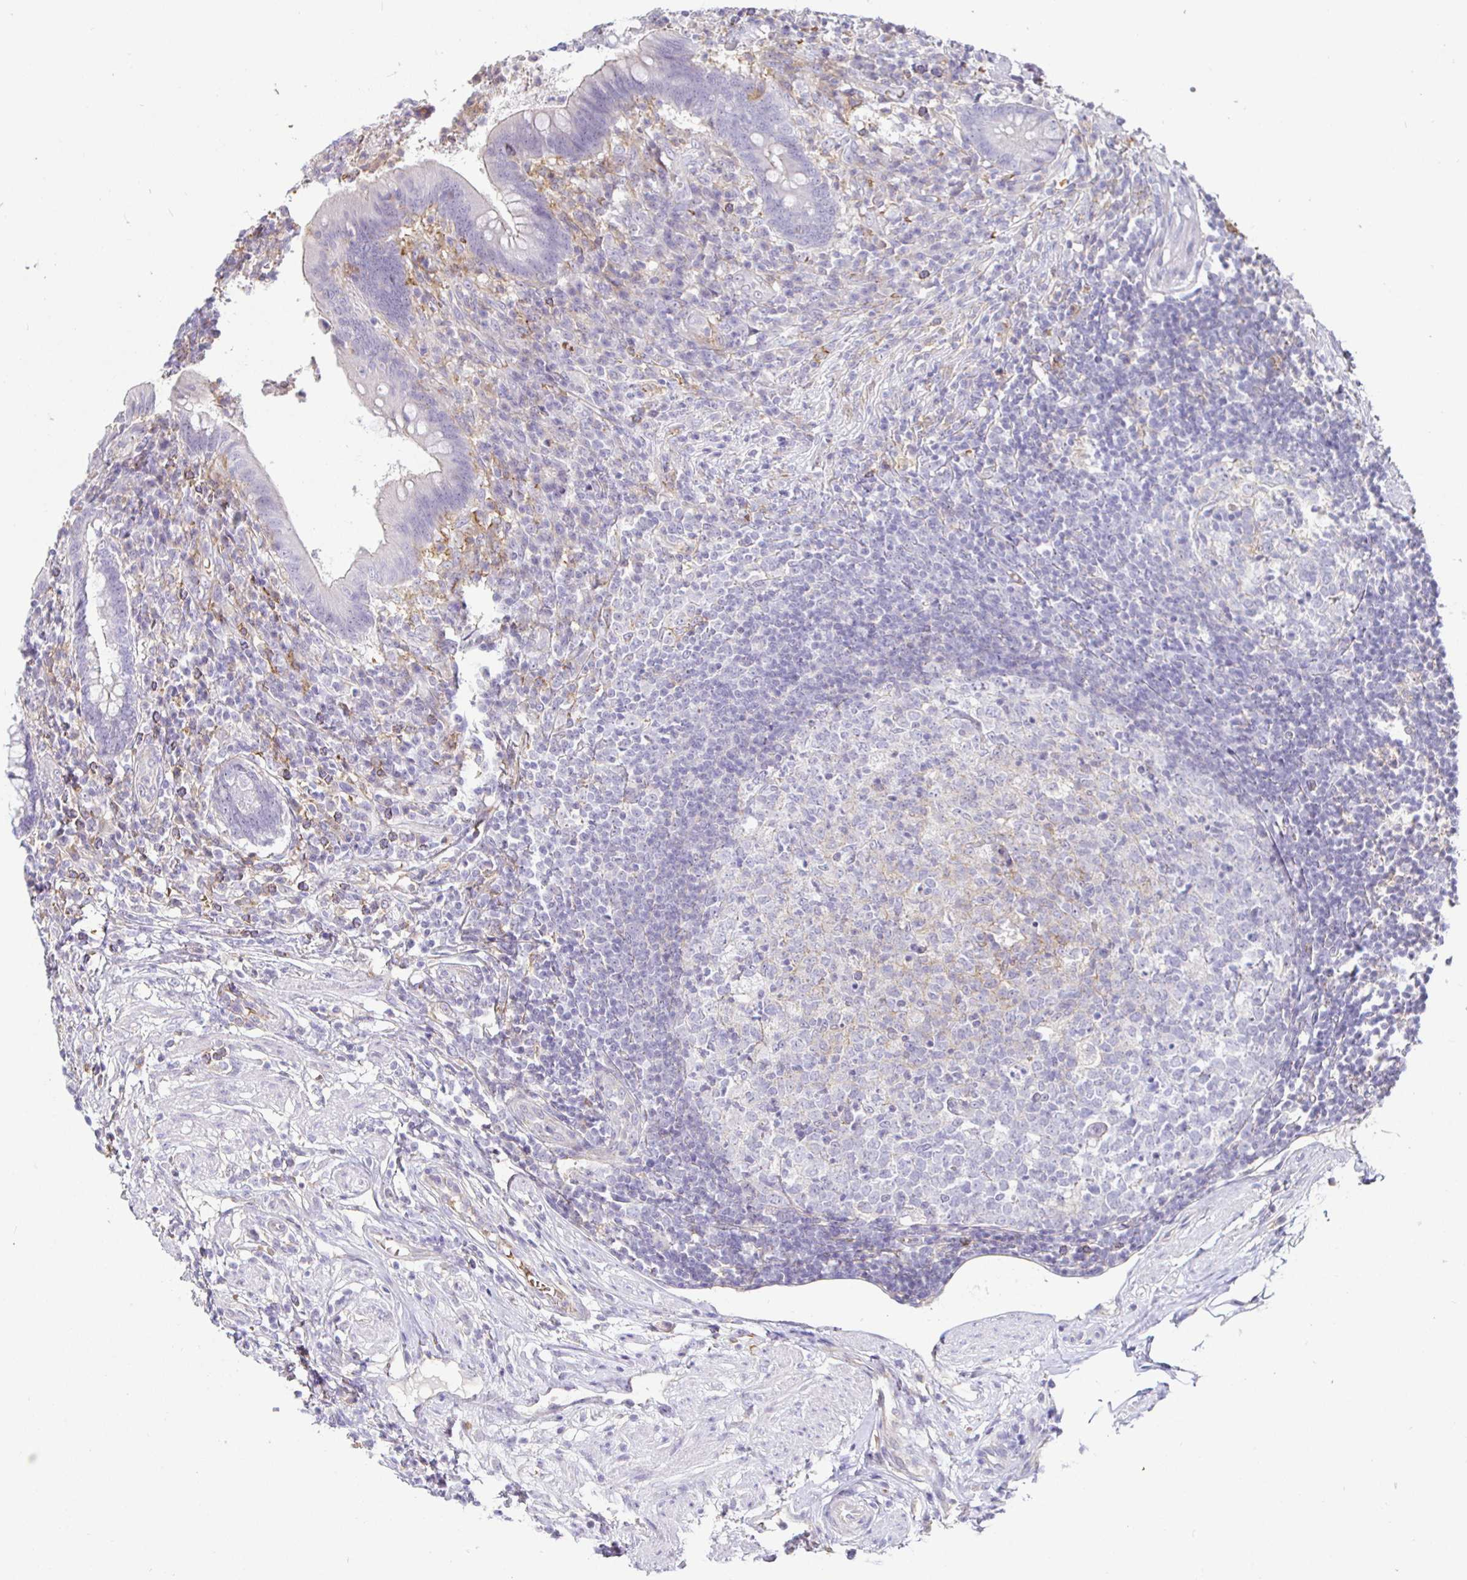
{"staining": {"intensity": "negative", "quantity": "none", "location": "none"}, "tissue": "appendix", "cell_type": "Glandular cells", "image_type": "normal", "snomed": [{"axis": "morphology", "description": "Normal tissue, NOS"}, {"axis": "topography", "description": "Appendix"}], "caption": "Immunohistochemistry (IHC) histopathology image of normal appendix: human appendix stained with DAB (3,3'-diaminobenzidine) shows no significant protein positivity in glandular cells.", "gene": "SIRPA", "patient": {"sex": "female", "age": 56}}